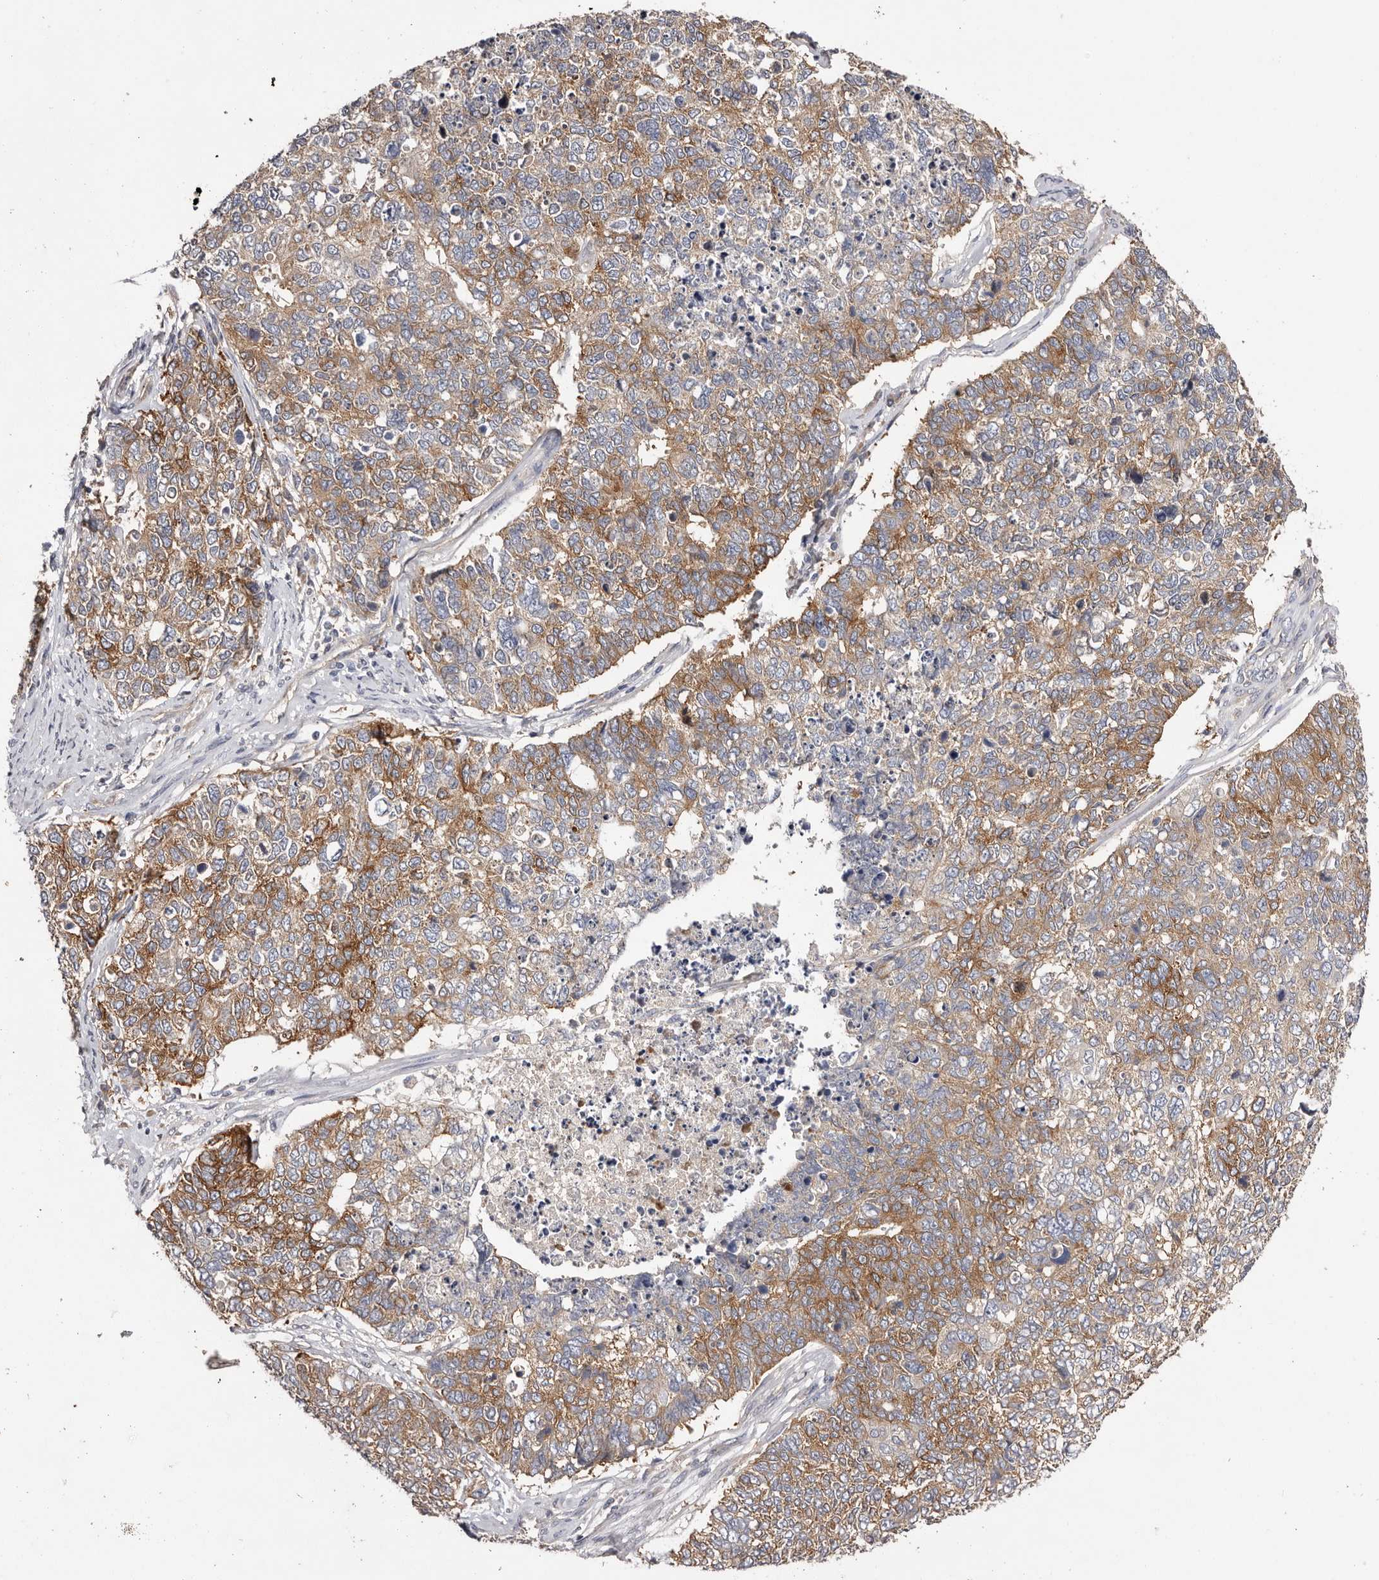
{"staining": {"intensity": "moderate", "quantity": ">75%", "location": "cytoplasmic/membranous"}, "tissue": "cervical cancer", "cell_type": "Tumor cells", "image_type": "cancer", "snomed": [{"axis": "morphology", "description": "Squamous cell carcinoma, NOS"}, {"axis": "topography", "description": "Cervix"}], "caption": "Cervical squamous cell carcinoma stained with a protein marker reveals moderate staining in tumor cells.", "gene": "LTV1", "patient": {"sex": "female", "age": 63}}